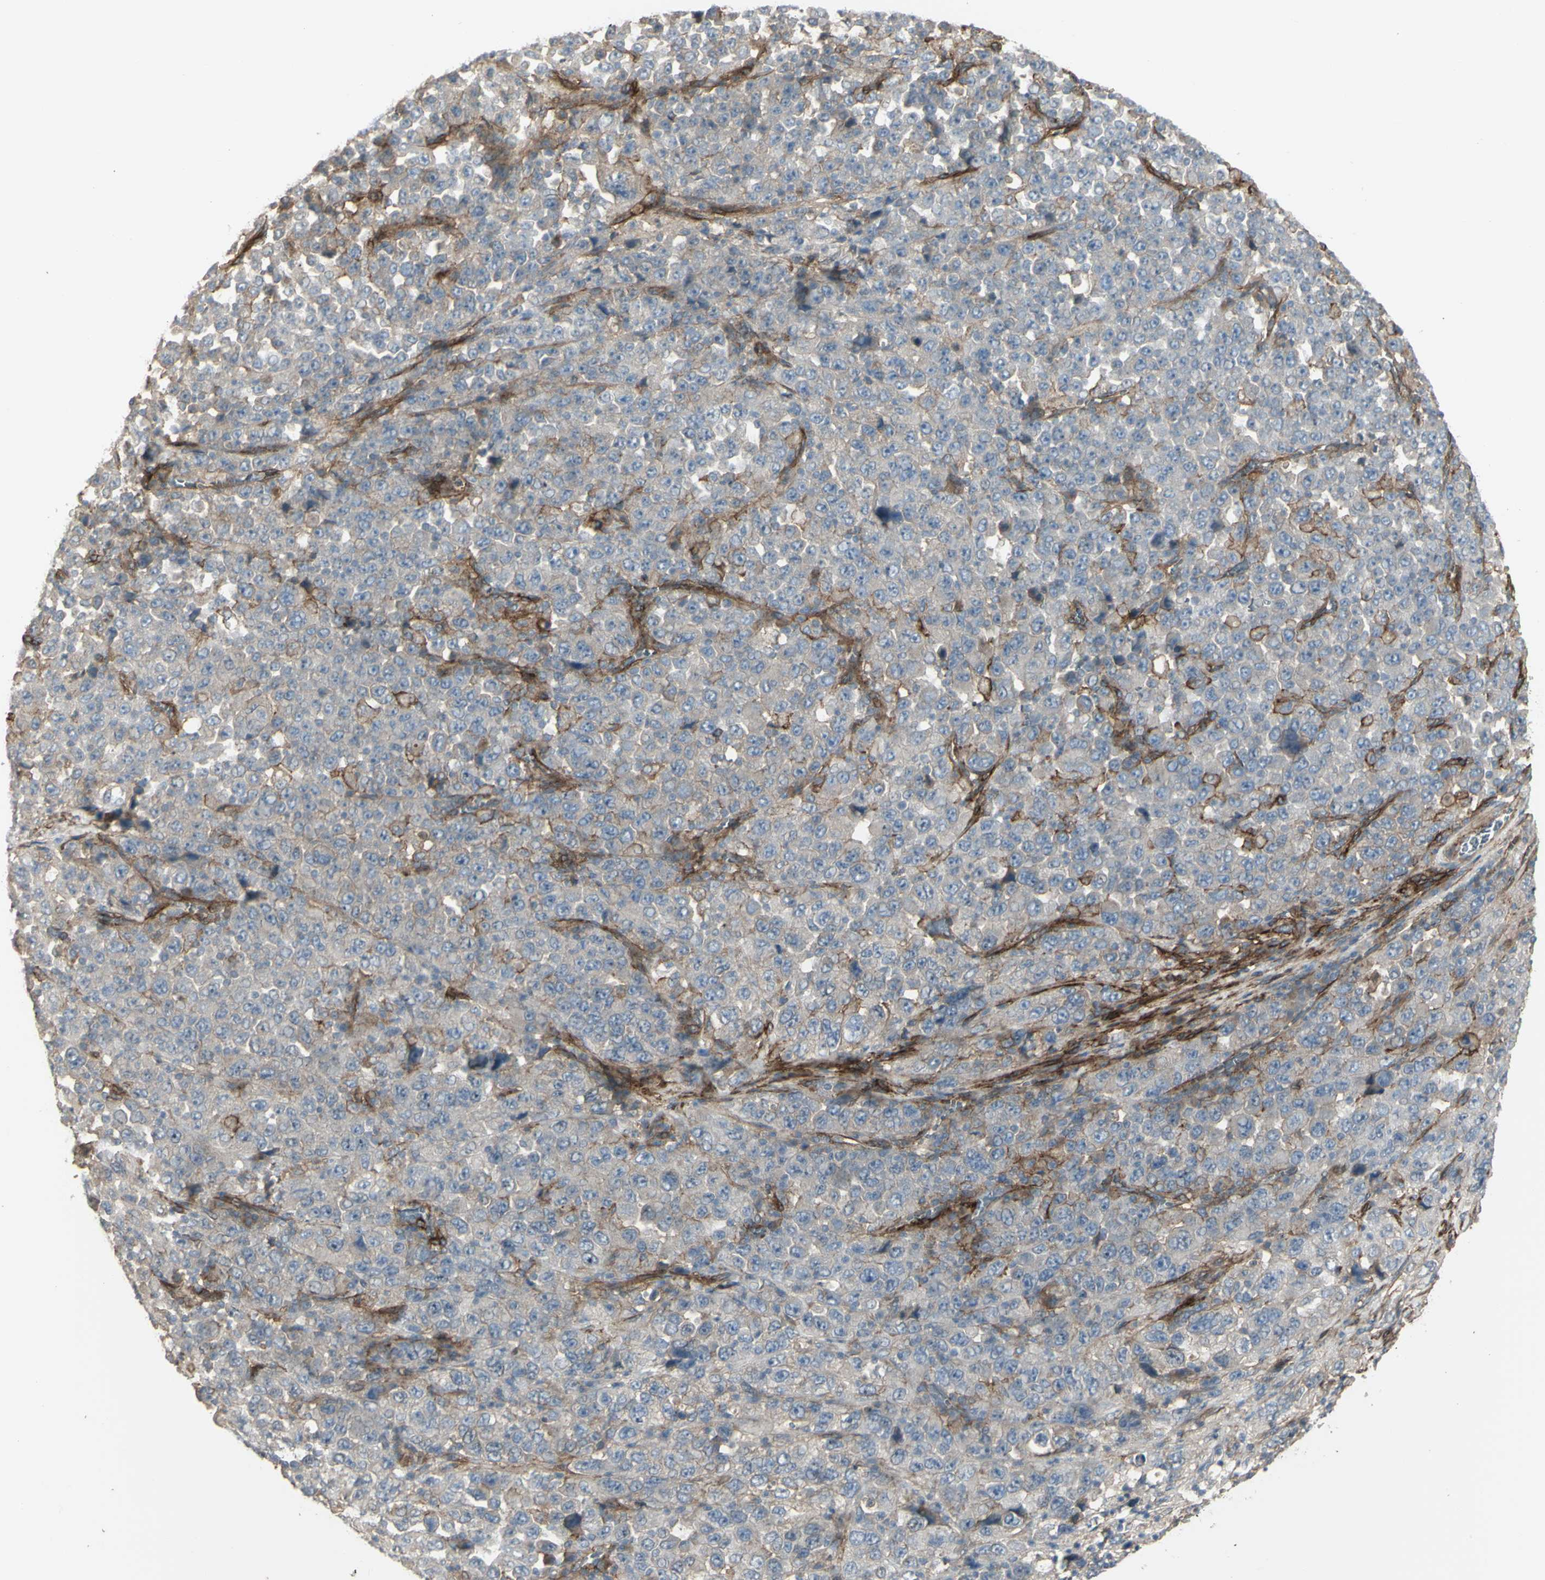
{"staining": {"intensity": "weak", "quantity": "25%-75%", "location": "cytoplasmic/membranous"}, "tissue": "stomach cancer", "cell_type": "Tumor cells", "image_type": "cancer", "snomed": [{"axis": "morphology", "description": "Normal tissue, NOS"}, {"axis": "morphology", "description": "Adenocarcinoma, NOS"}, {"axis": "topography", "description": "Stomach, upper"}, {"axis": "topography", "description": "Stomach"}], "caption": "IHC of human stomach cancer (adenocarcinoma) shows low levels of weak cytoplasmic/membranous expression in approximately 25%-75% of tumor cells.", "gene": "CD276", "patient": {"sex": "male", "age": 59}}